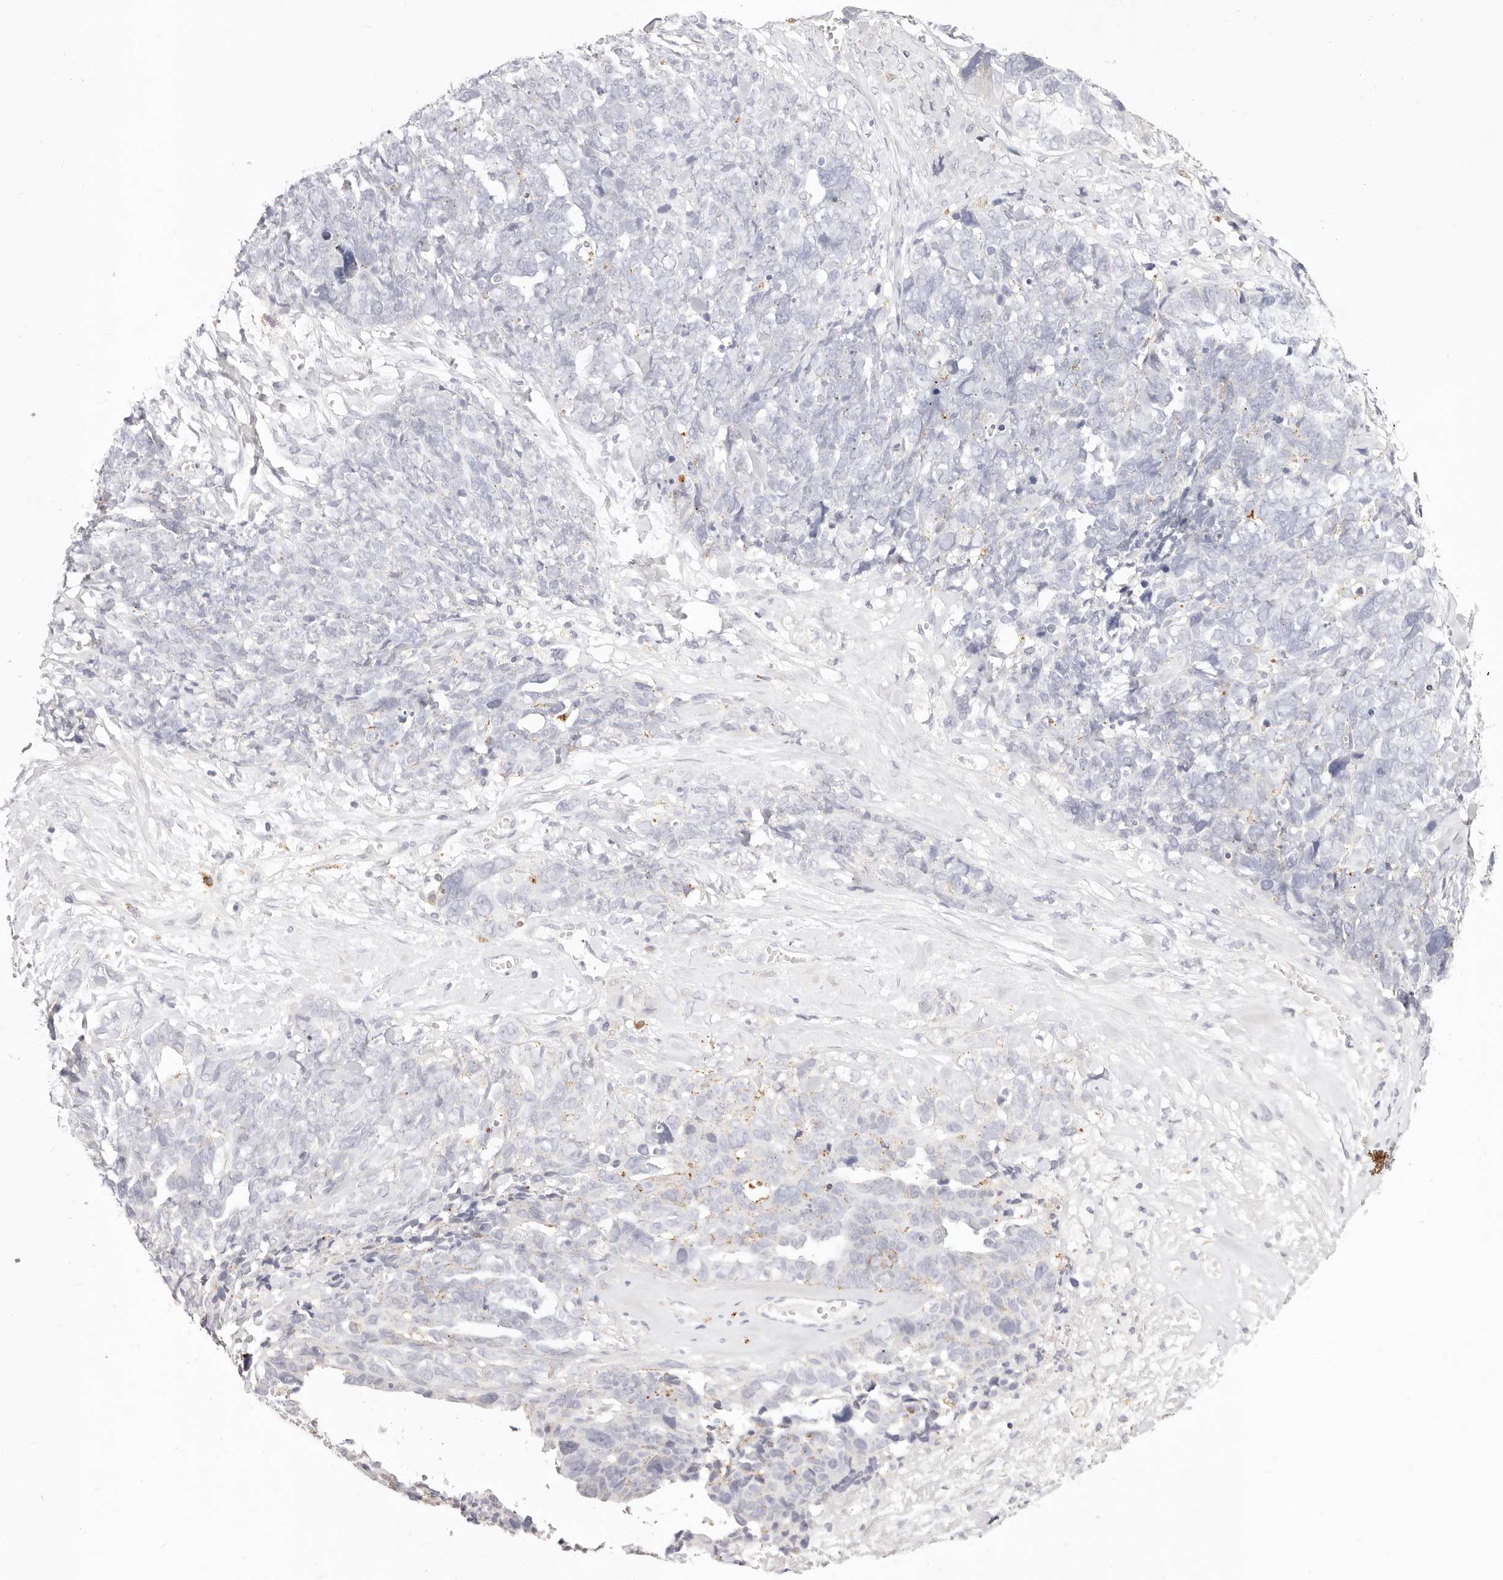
{"staining": {"intensity": "negative", "quantity": "none", "location": "none"}, "tissue": "ovarian cancer", "cell_type": "Tumor cells", "image_type": "cancer", "snomed": [{"axis": "morphology", "description": "Cystadenocarcinoma, serous, NOS"}, {"axis": "topography", "description": "Ovary"}], "caption": "An IHC image of ovarian serous cystadenocarcinoma is shown. There is no staining in tumor cells of ovarian serous cystadenocarcinoma. (DAB (3,3'-diaminobenzidine) immunohistochemistry with hematoxylin counter stain).", "gene": "STKLD1", "patient": {"sex": "female", "age": 79}}